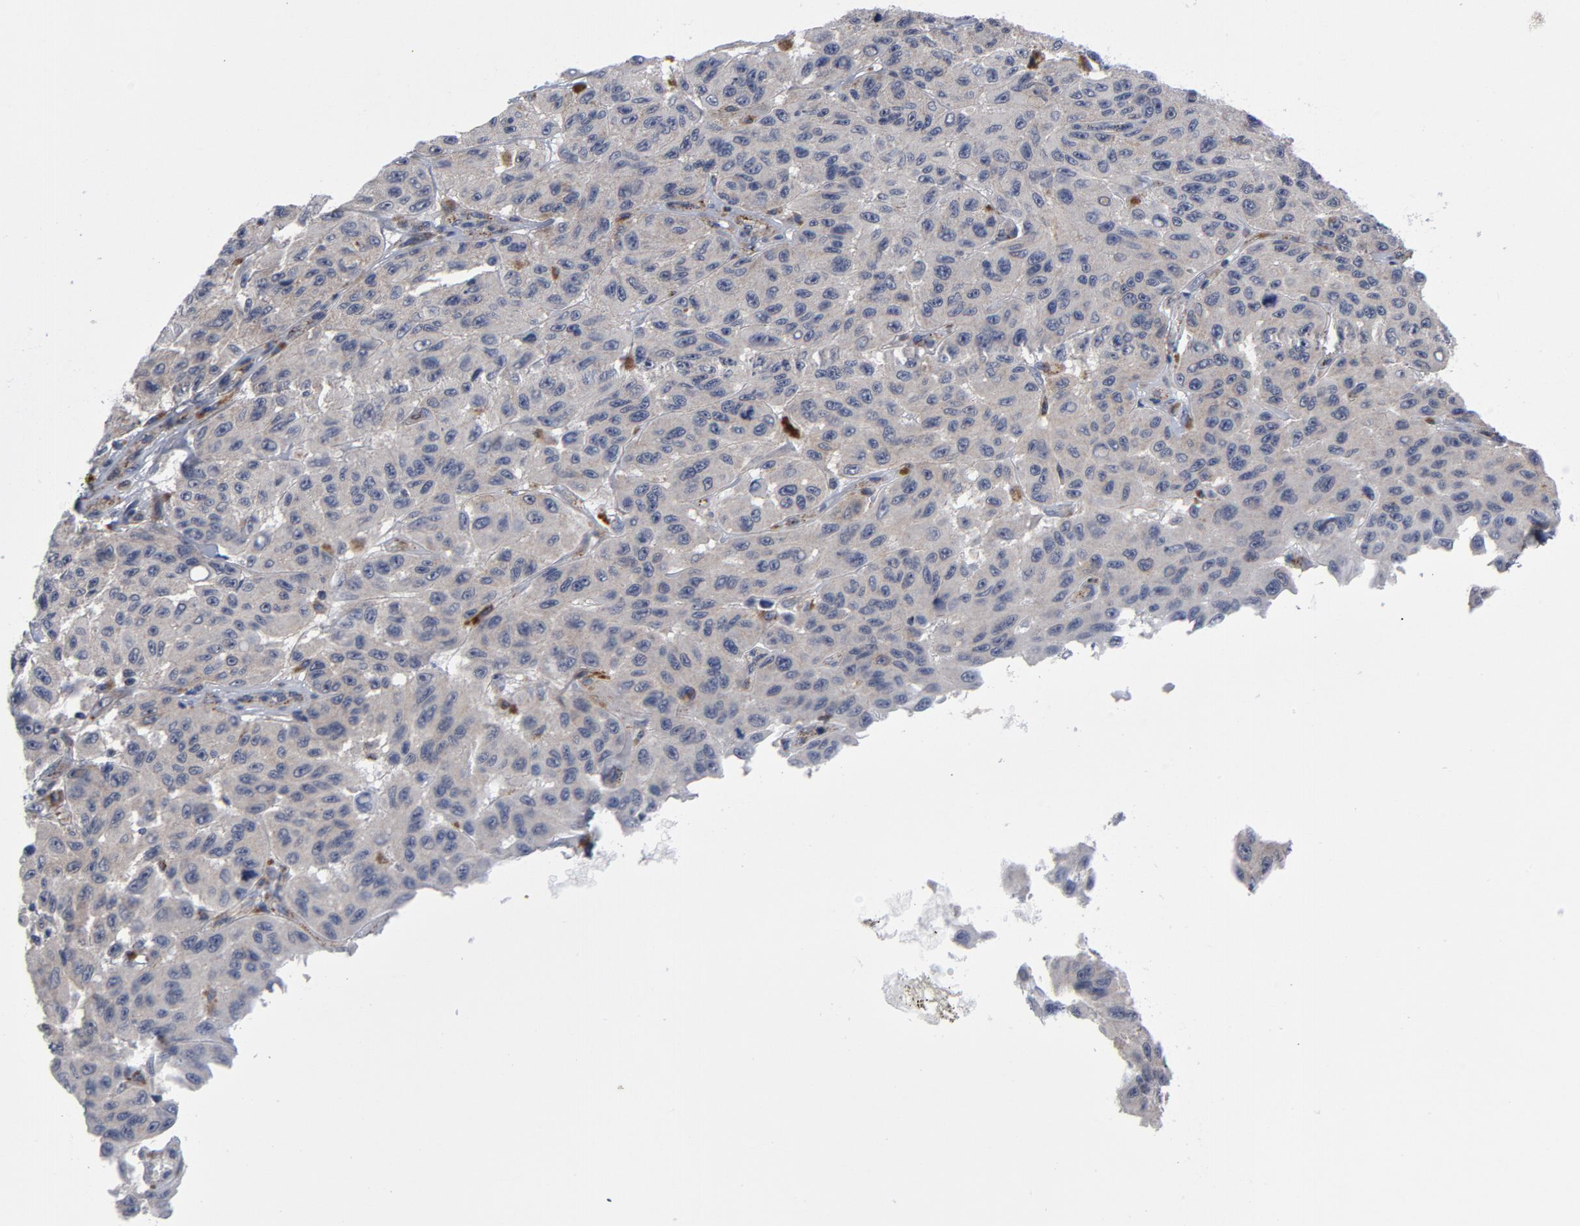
{"staining": {"intensity": "negative", "quantity": "none", "location": "none"}, "tissue": "melanoma", "cell_type": "Tumor cells", "image_type": "cancer", "snomed": [{"axis": "morphology", "description": "Malignant melanoma, NOS"}, {"axis": "topography", "description": "Skin"}], "caption": "Malignant melanoma was stained to show a protein in brown. There is no significant expression in tumor cells.", "gene": "AKT2", "patient": {"sex": "male", "age": 30}}